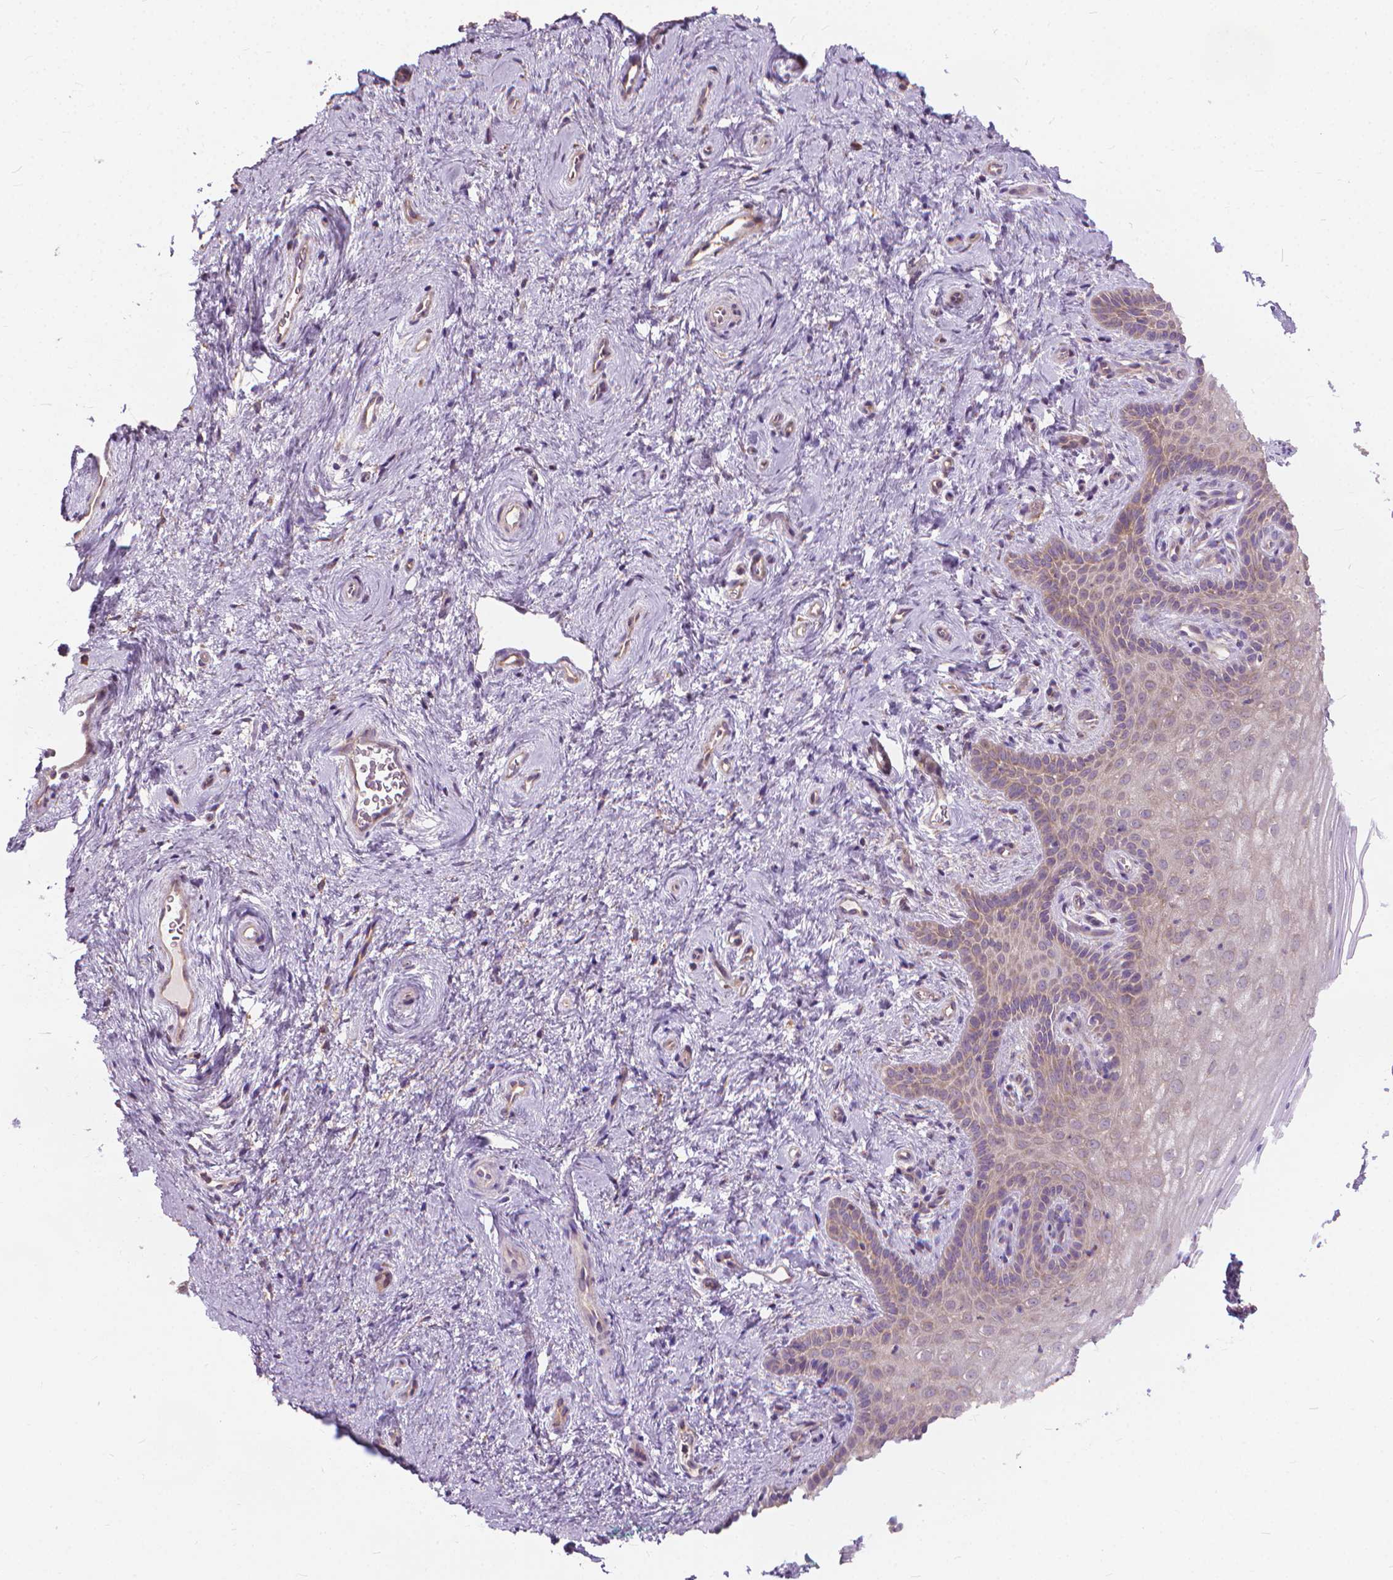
{"staining": {"intensity": "weak", "quantity": "25%-75%", "location": "cytoplasmic/membranous"}, "tissue": "vagina", "cell_type": "Squamous epithelial cells", "image_type": "normal", "snomed": [{"axis": "morphology", "description": "Normal tissue, NOS"}, {"axis": "topography", "description": "Vagina"}], "caption": "Unremarkable vagina shows weak cytoplasmic/membranous positivity in about 25%-75% of squamous epithelial cells, visualized by immunohistochemistry. (DAB (3,3'-diaminobenzidine) IHC, brown staining for protein, blue staining for nuclei).", "gene": "NUDT1", "patient": {"sex": "female", "age": 45}}